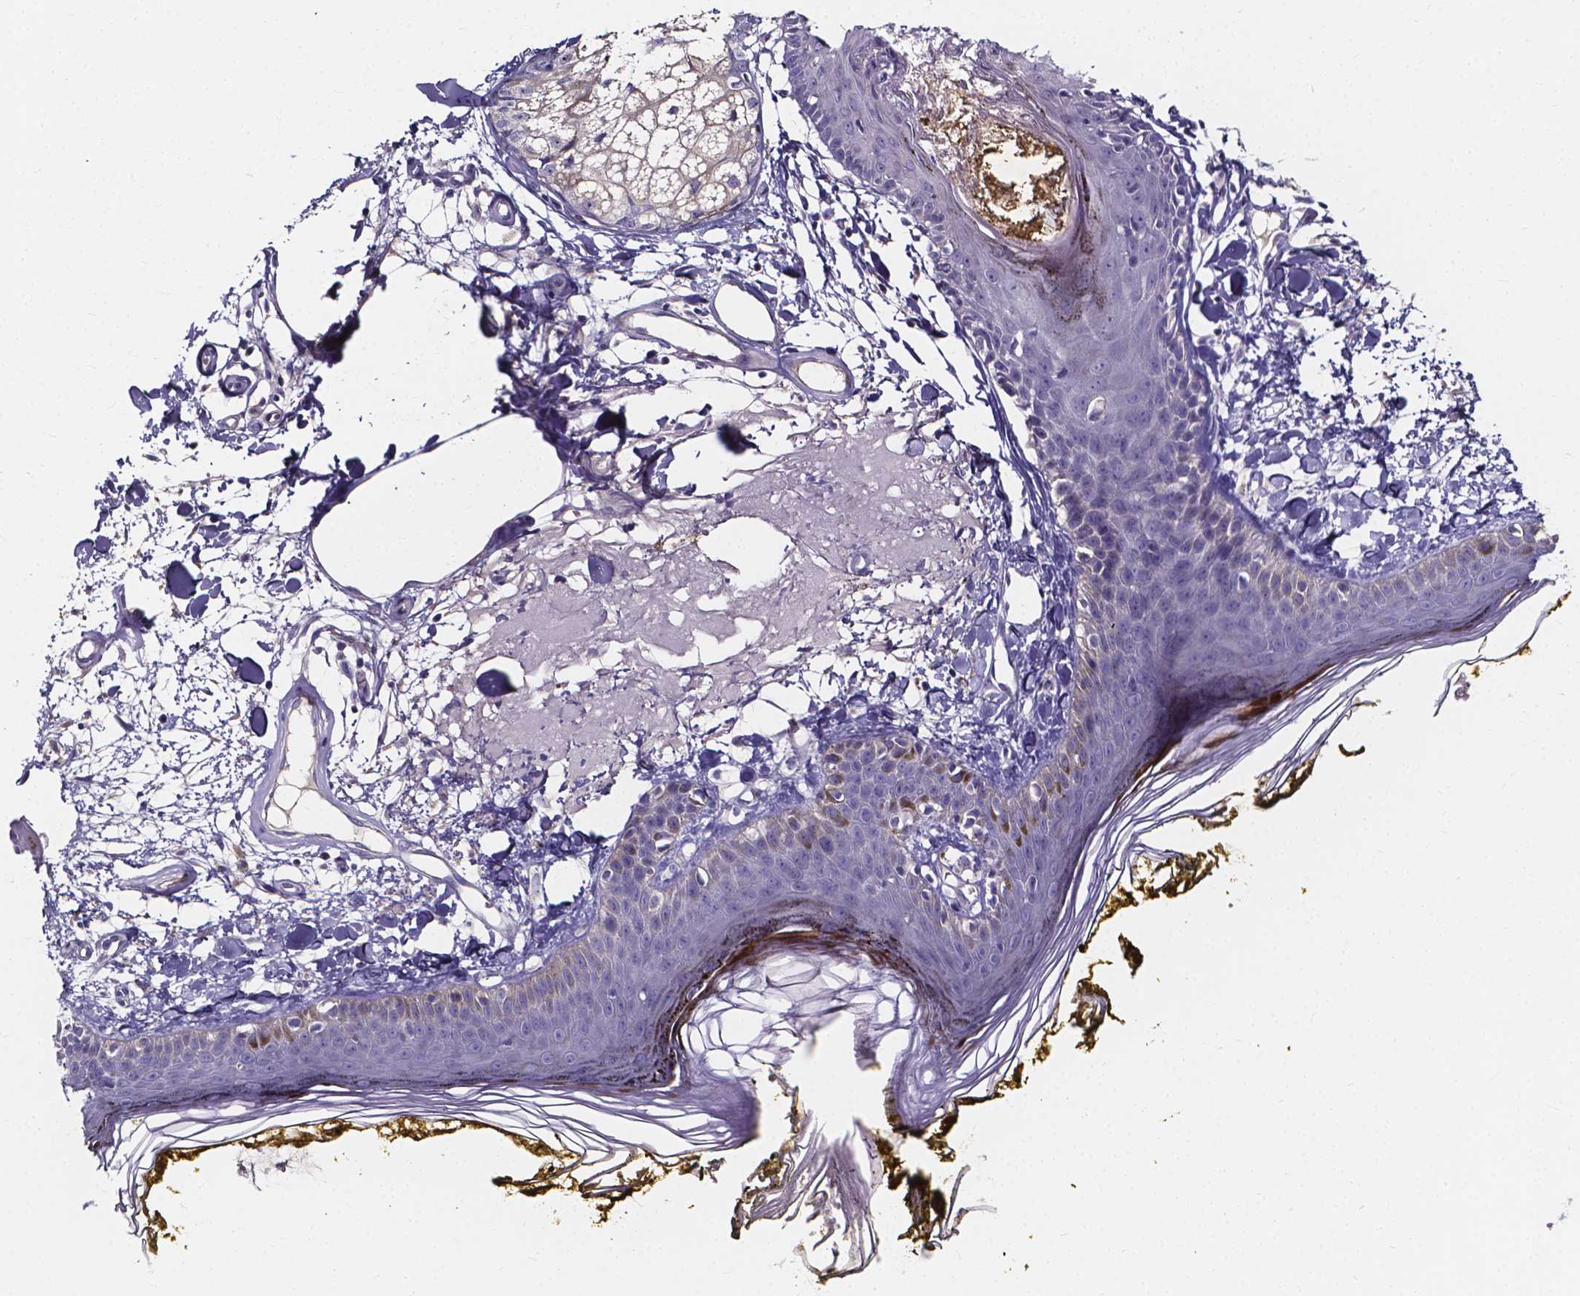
{"staining": {"intensity": "negative", "quantity": "none", "location": "none"}, "tissue": "skin", "cell_type": "Fibroblasts", "image_type": "normal", "snomed": [{"axis": "morphology", "description": "Normal tissue, NOS"}, {"axis": "topography", "description": "Skin"}], "caption": "Fibroblasts show no significant protein expression in benign skin. (DAB (3,3'-diaminobenzidine) IHC with hematoxylin counter stain).", "gene": "SPOCD1", "patient": {"sex": "male", "age": 76}}